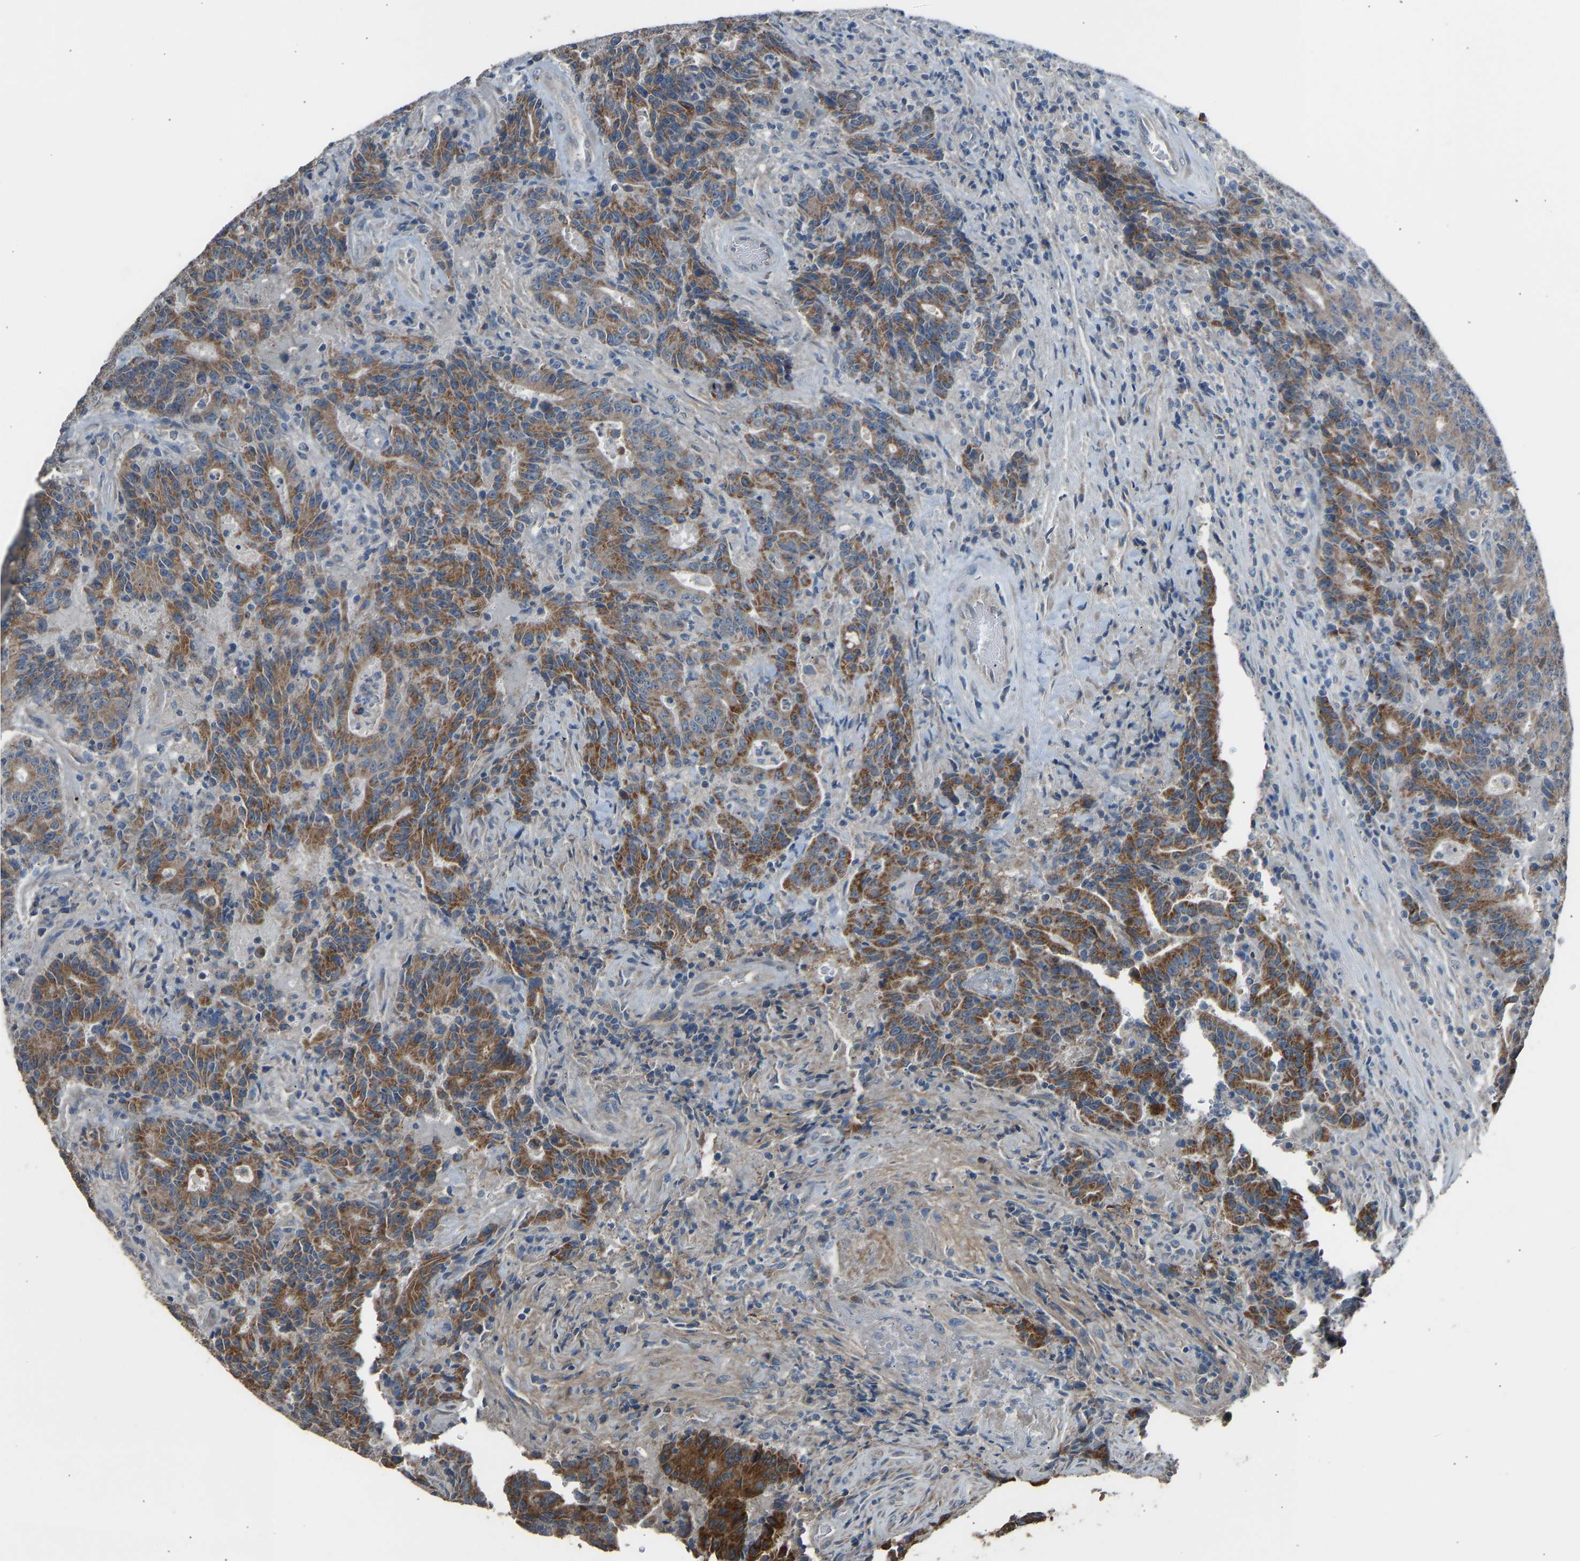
{"staining": {"intensity": "moderate", "quantity": ">75%", "location": "cytoplasmic/membranous"}, "tissue": "colorectal cancer", "cell_type": "Tumor cells", "image_type": "cancer", "snomed": [{"axis": "morphology", "description": "Adenocarcinoma, NOS"}, {"axis": "topography", "description": "Colon"}], "caption": "Tumor cells reveal medium levels of moderate cytoplasmic/membranous positivity in approximately >75% of cells in human colorectal cancer. The staining is performed using DAB brown chromogen to label protein expression. The nuclei are counter-stained blue using hematoxylin.", "gene": "TGFBR3", "patient": {"sex": "female", "age": 75}}